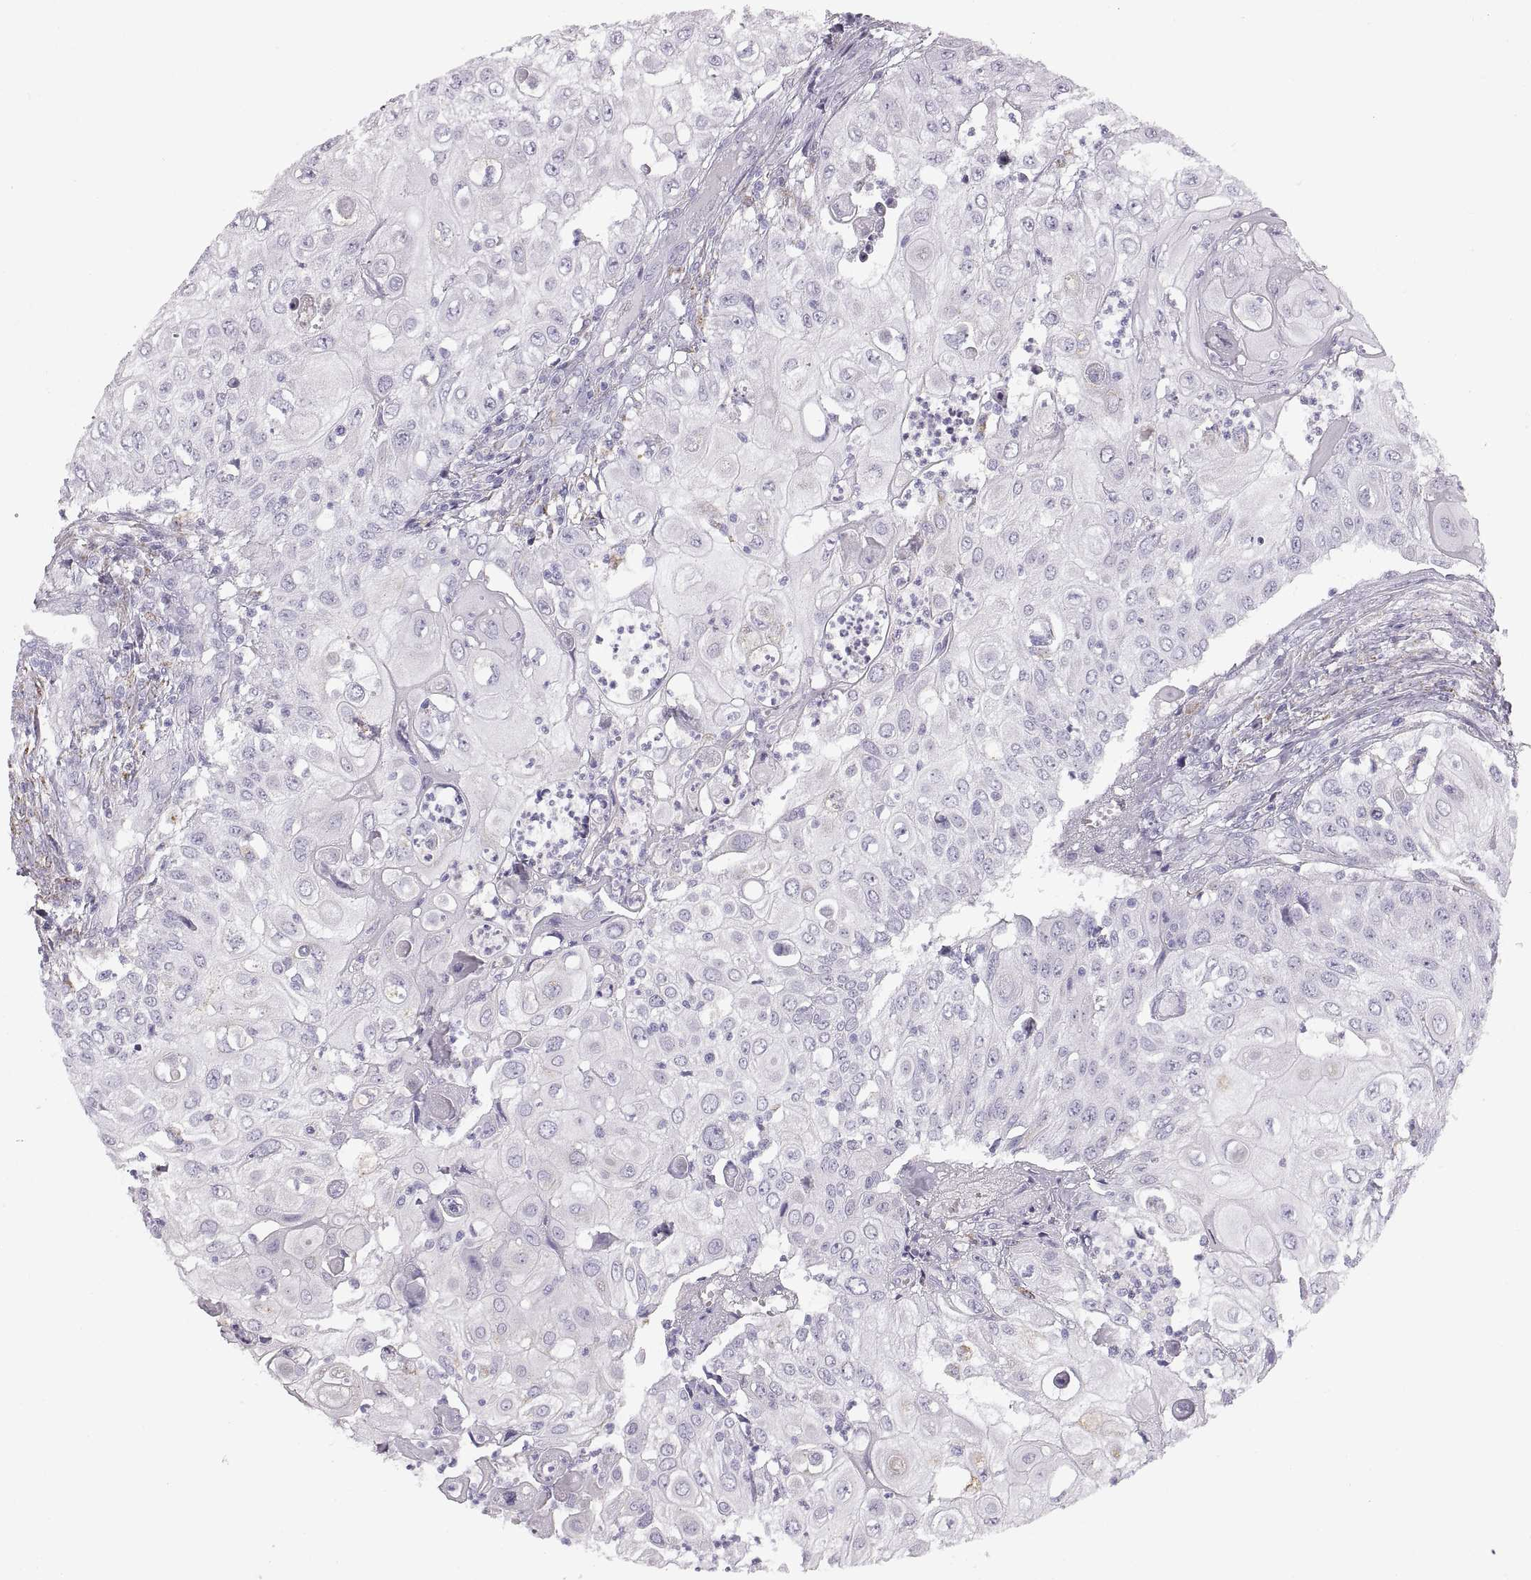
{"staining": {"intensity": "negative", "quantity": "none", "location": "none"}, "tissue": "urothelial cancer", "cell_type": "Tumor cells", "image_type": "cancer", "snomed": [{"axis": "morphology", "description": "Urothelial carcinoma, High grade"}, {"axis": "topography", "description": "Urinary bladder"}], "caption": "High power microscopy photomicrograph of an immunohistochemistry (IHC) photomicrograph of urothelial carcinoma (high-grade), revealing no significant staining in tumor cells.", "gene": "COL9A3", "patient": {"sex": "female", "age": 79}}